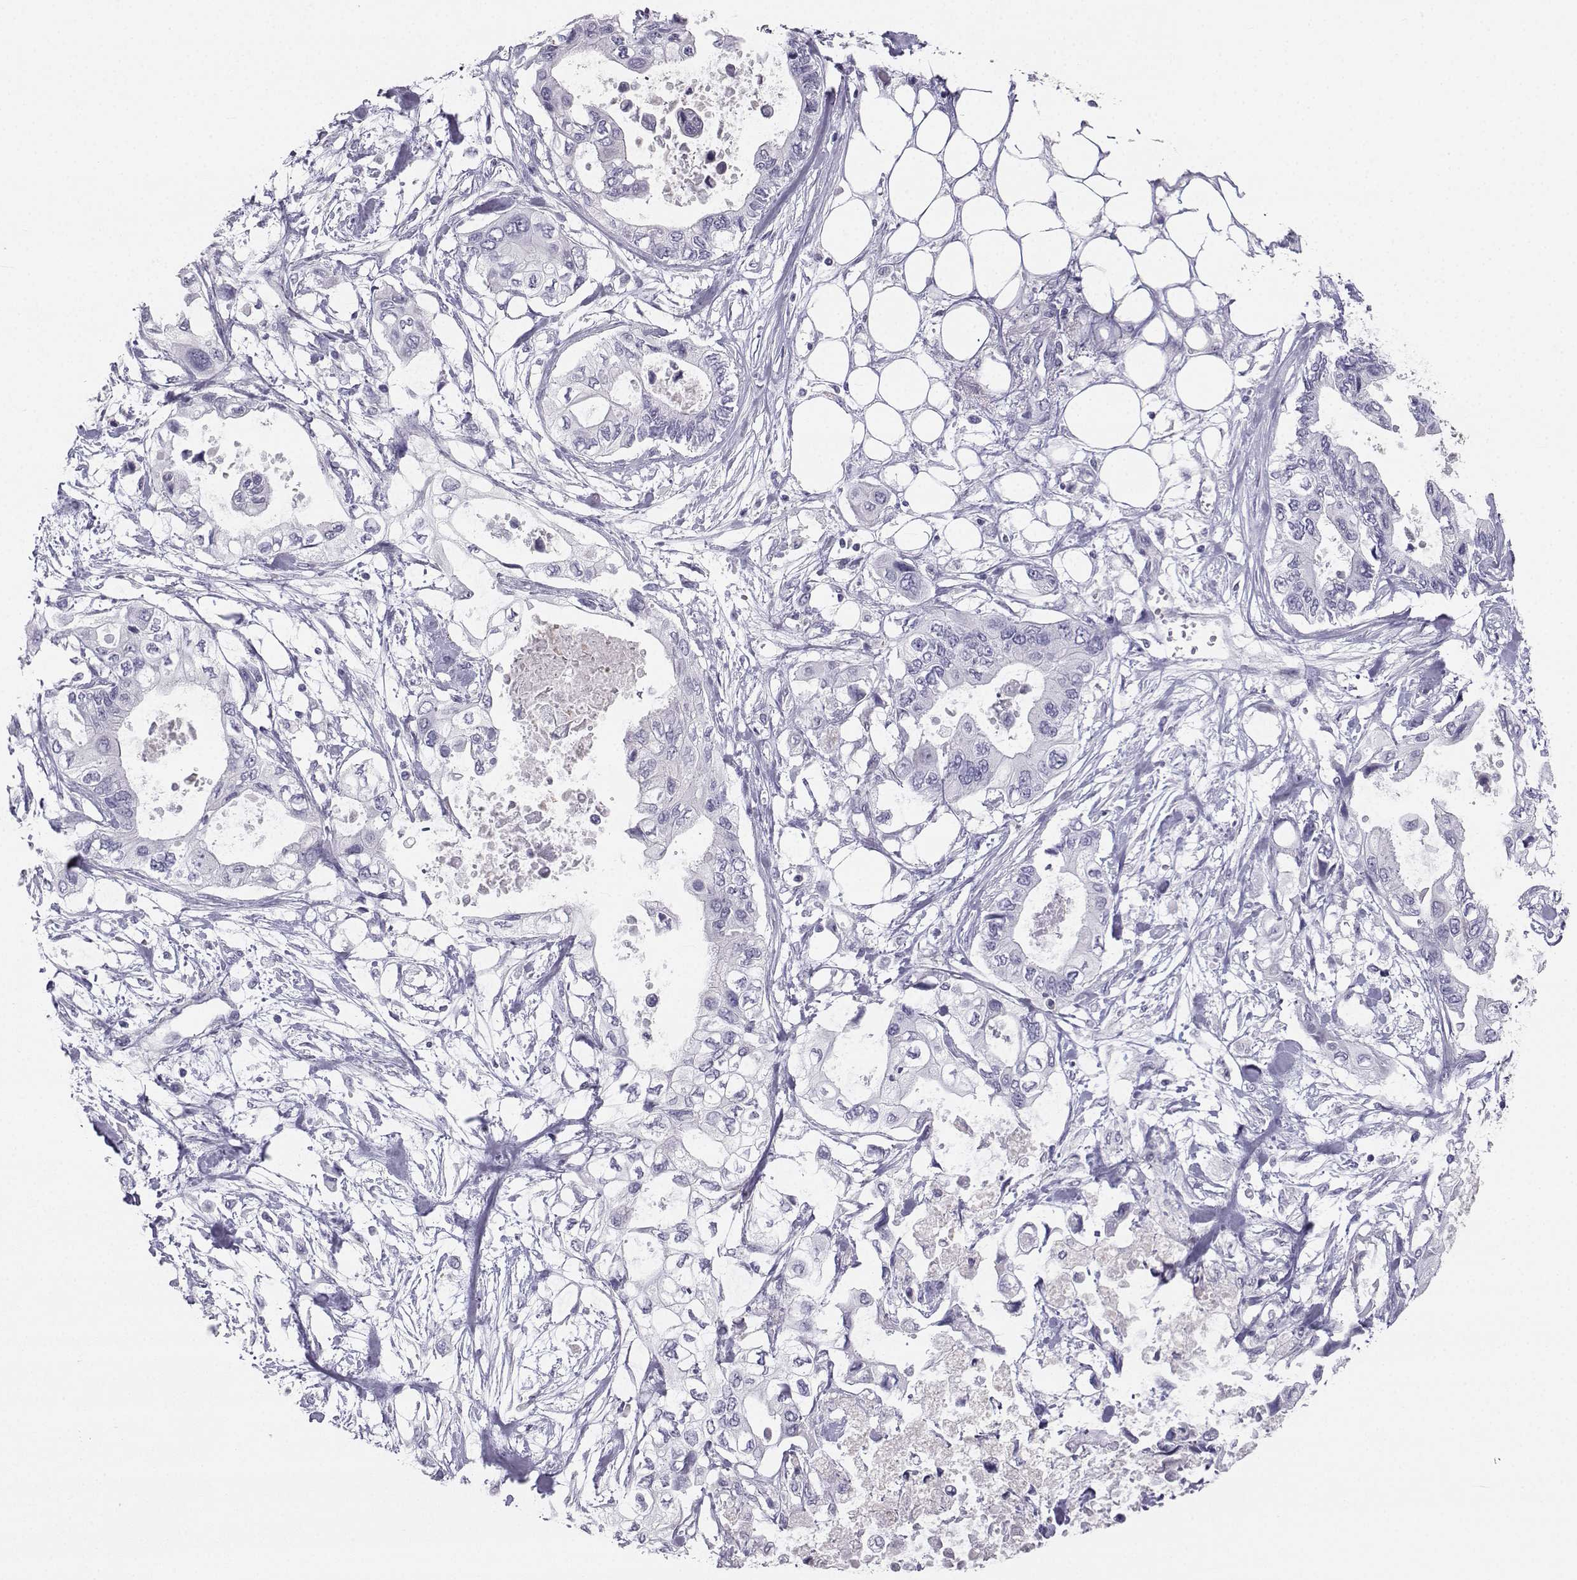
{"staining": {"intensity": "negative", "quantity": "none", "location": "none"}, "tissue": "pancreatic cancer", "cell_type": "Tumor cells", "image_type": "cancer", "snomed": [{"axis": "morphology", "description": "Adenocarcinoma, NOS"}, {"axis": "topography", "description": "Pancreas"}], "caption": "The IHC photomicrograph has no significant positivity in tumor cells of pancreatic cancer (adenocarcinoma) tissue. (DAB immunohistochemistry (IHC), high magnification).", "gene": "SYCE1", "patient": {"sex": "female", "age": 63}}